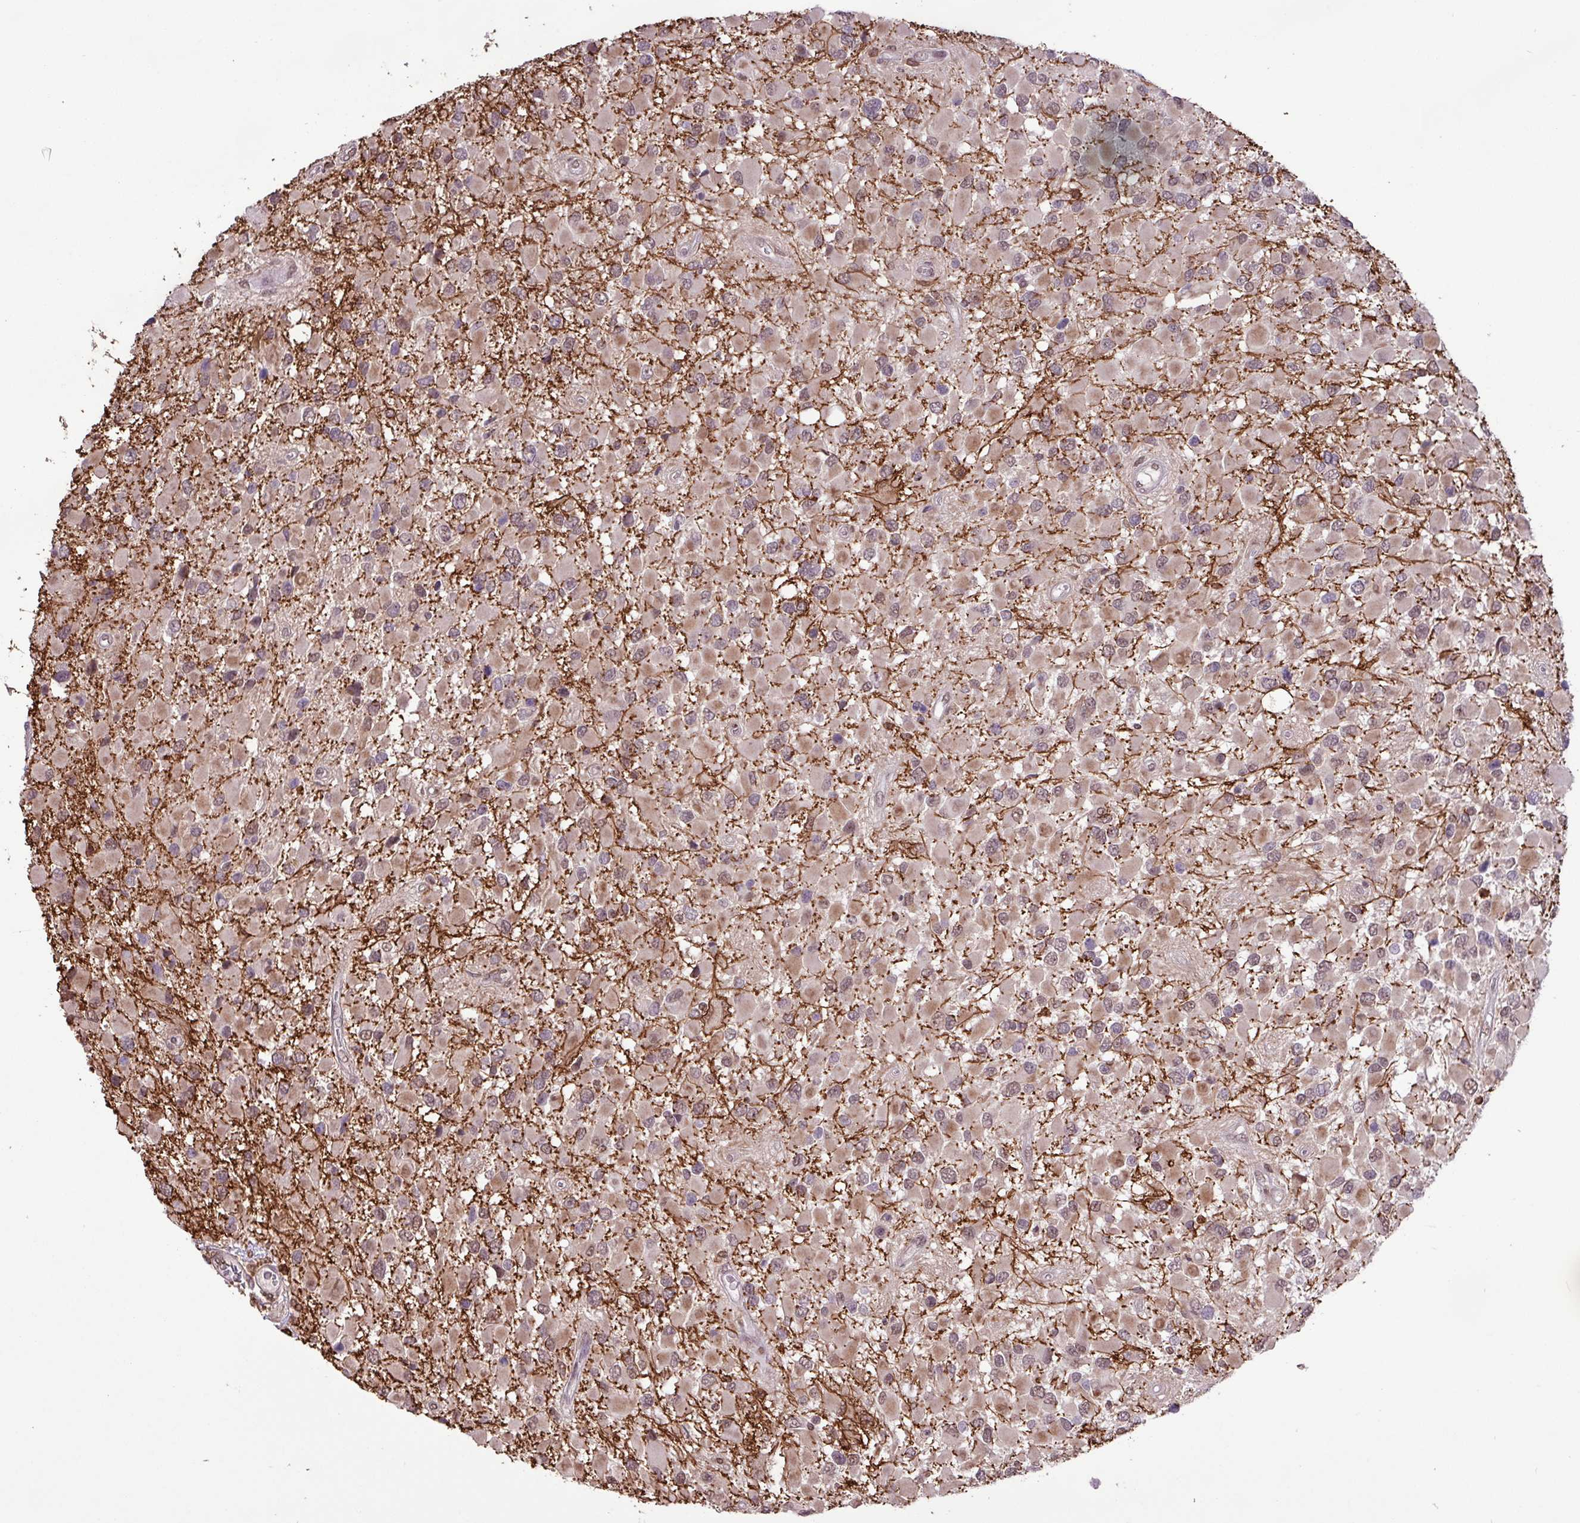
{"staining": {"intensity": "weak", "quantity": ">75%", "location": "cytoplasmic/membranous,nuclear"}, "tissue": "glioma", "cell_type": "Tumor cells", "image_type": "cancer", "snomed": [{"axis": "morphology", "description": "Glioma, malignant, High grade"}, {"axis": "topography", "description": "Brain"}], "caption": "Immunohistochemical staining of glioma exhibits low levels of weak cytoplasmic/membranous and nuclear protein expression in about >75% of tumor cells. Nuclei are stained in blue.", "gene": "GON7", "patient": {"sex": "male", "age": 53}}